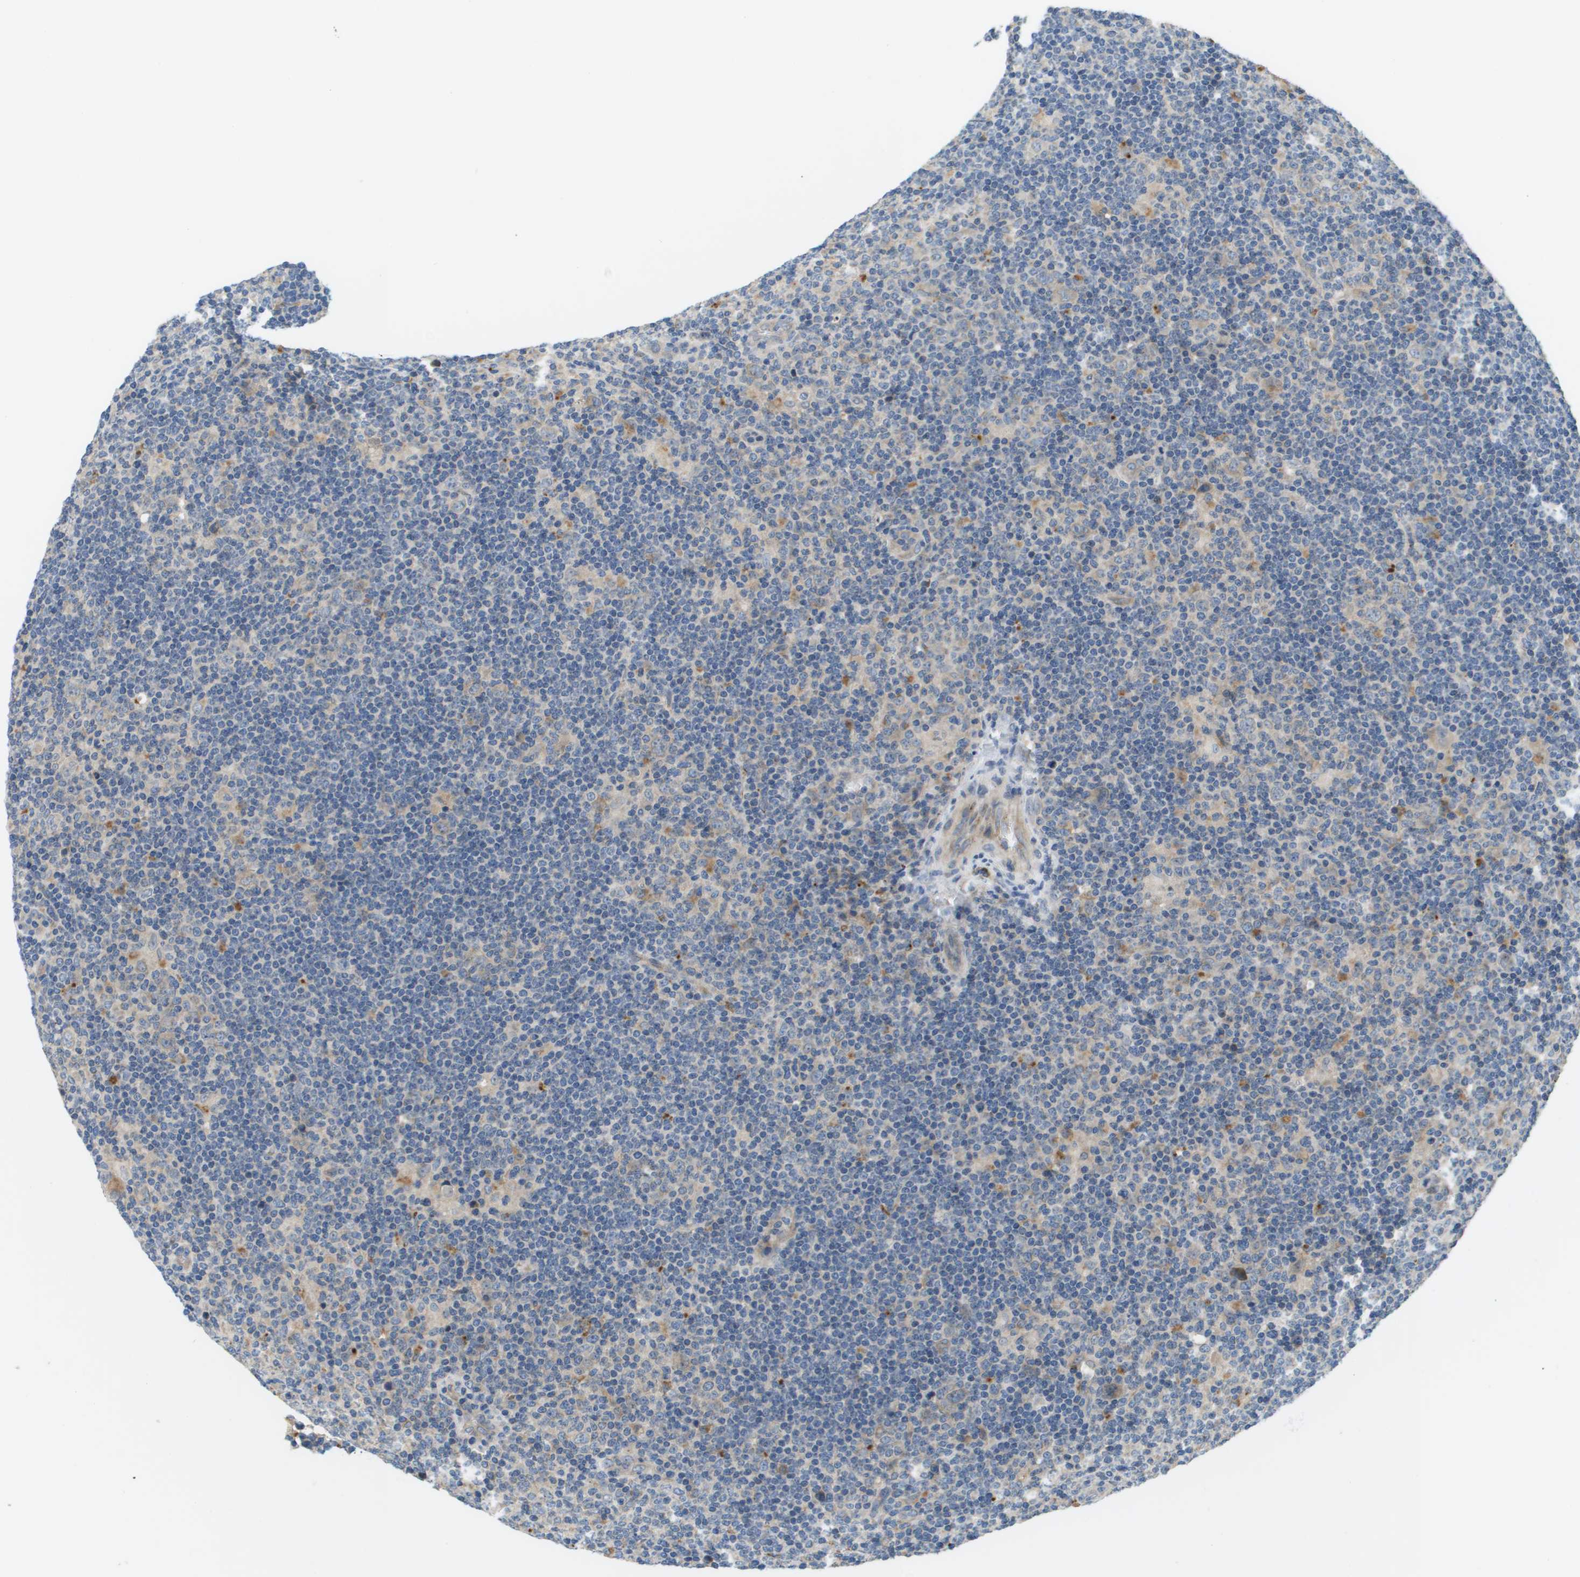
{"staining": {"intensity": "weak", "quantity": "<25%", "location": "cytoplasmic/membranous"}, "tissue": "lymphoma", "cell_type": "Tumor cells", "image_type": "cancer", "snomed": [{"axis": "morphology", "description": "Hodgkin's disease, NOS"}, {"axis": "topography", "description": "Lymph node"}], "caption": "A high-resolution photomicrograph shows immunohistochemistry (IHC) staining of lymphoma, which displays no significant positivity in tumor cells. (DAB (3,3'-diaminobenzidine) immunohistochemistry (IHC) visualized using brightfield microscopy, high magnification).", "gene": "SLC25A20", "patient": {"sex": "female", "age": 57}}